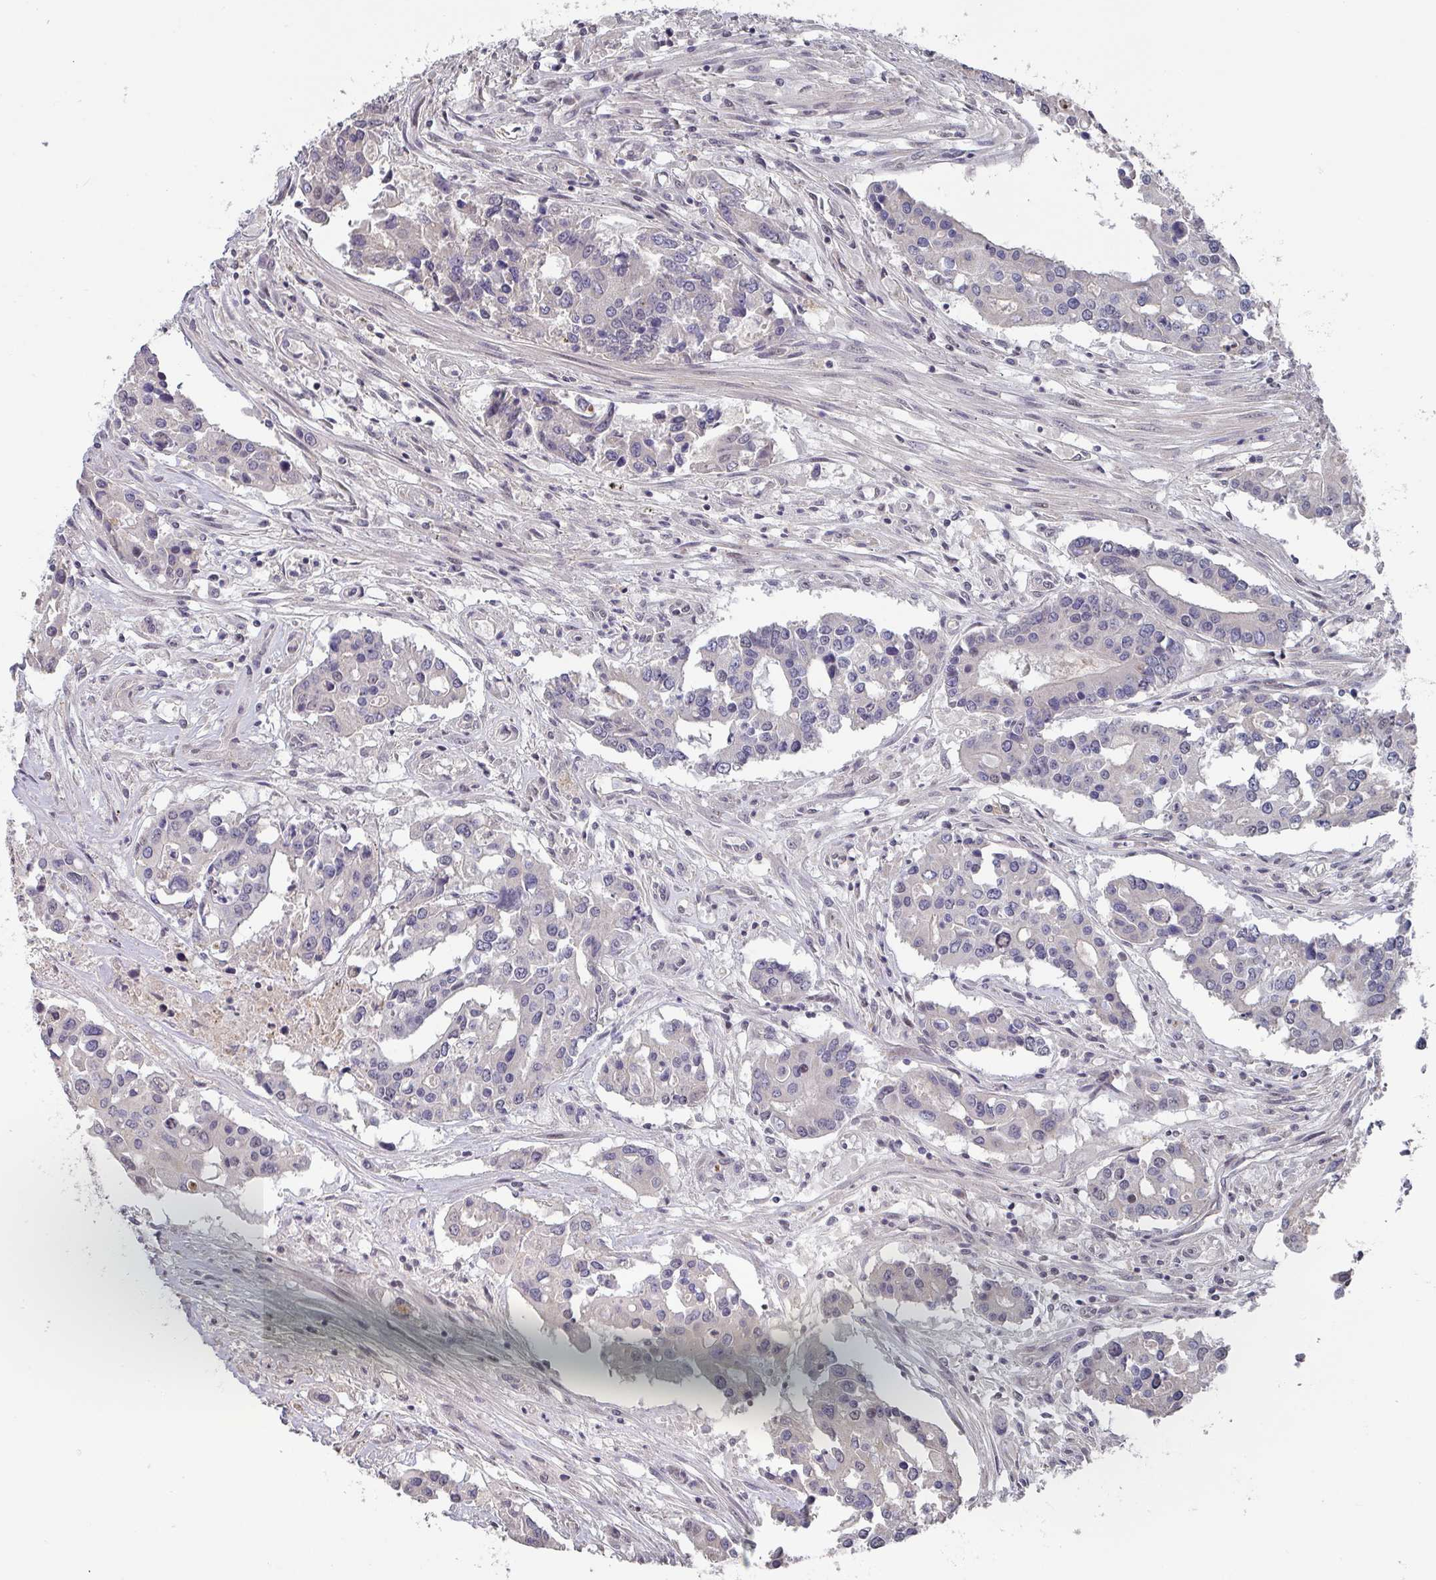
{"staining": {"intensity": "negative", "quantity": "none", "location": "none"}, "tissue": "colorectal cancer", "cell_type": "Tumor cells", "image_type": "cancer", "snomed": [{"axis": "morphology", "description": "Adenocarcinoma, NOS"}, {"axis": "topography", "description": "Colon"}], "caption": "Immunohistochemistry (IHC) photomicrograph of human adenocarcinoma (colorectal) stained for a protein (brown), which demonstrates no positivity in tumor cells.", "gene": "ZNF654", "patient": {"sex": "male", "age": 77}}